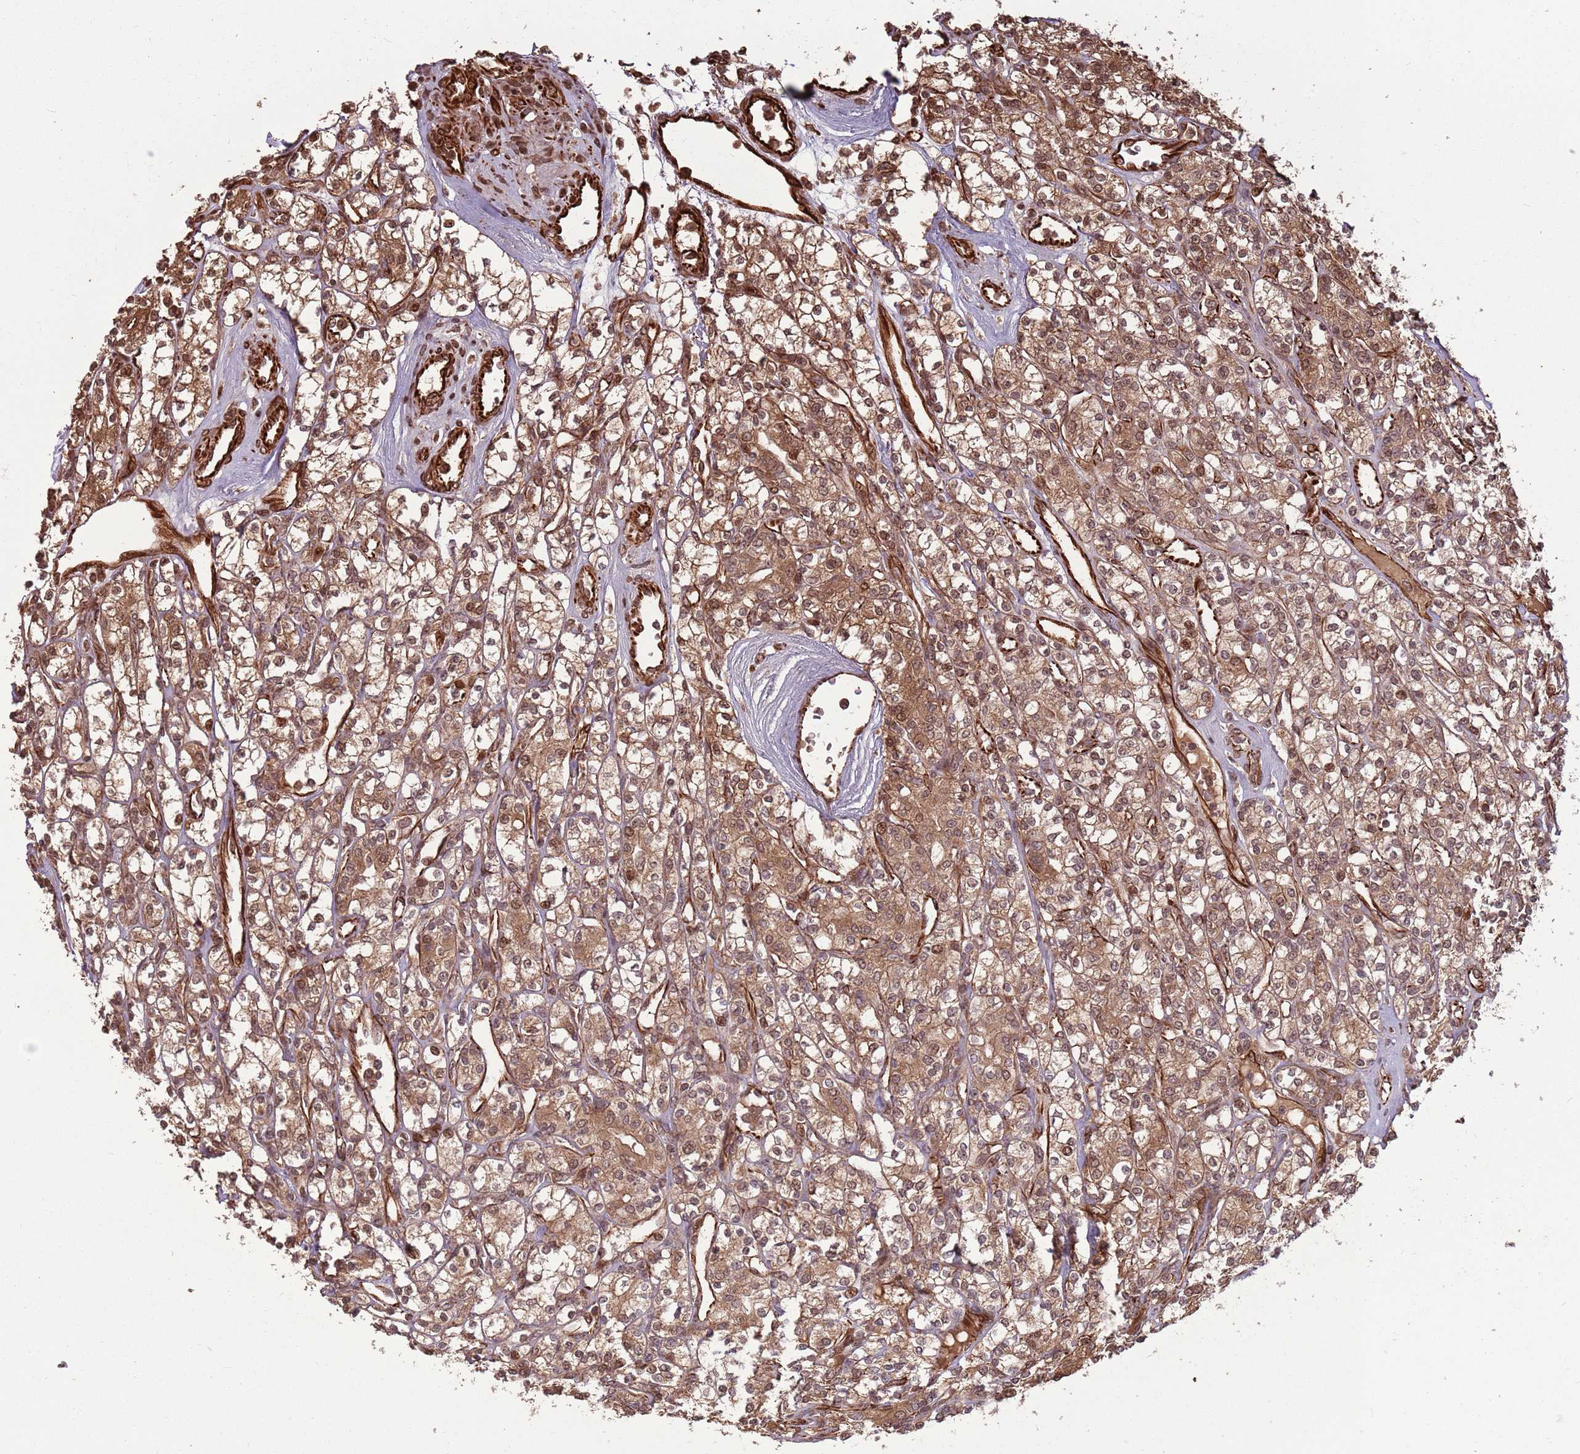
{"staining": {"intensity": "moderate", "quantity": ">75%", "location": "cytoplasmic/membranous,nuclear"}, "tissue": "renal cancer", "cell_type": "Tumor cells", "image_type": "cancer", "snomed": [{"axis": "morphology", "description": "Adenocarcinoma, NOS"}, {"axis": "topography", "description": "Kidney"}], "caption": "This photomicrograph shows immunohistochemistry (IHC) staining of adenocarcinoma (renal), with medium moderate cytoplasmic/membranous and nuclear positivity in approximately >75% of tumor cells.", "gene": "ADAMTS3", "patient": {"sex": "male", "age": 77}}